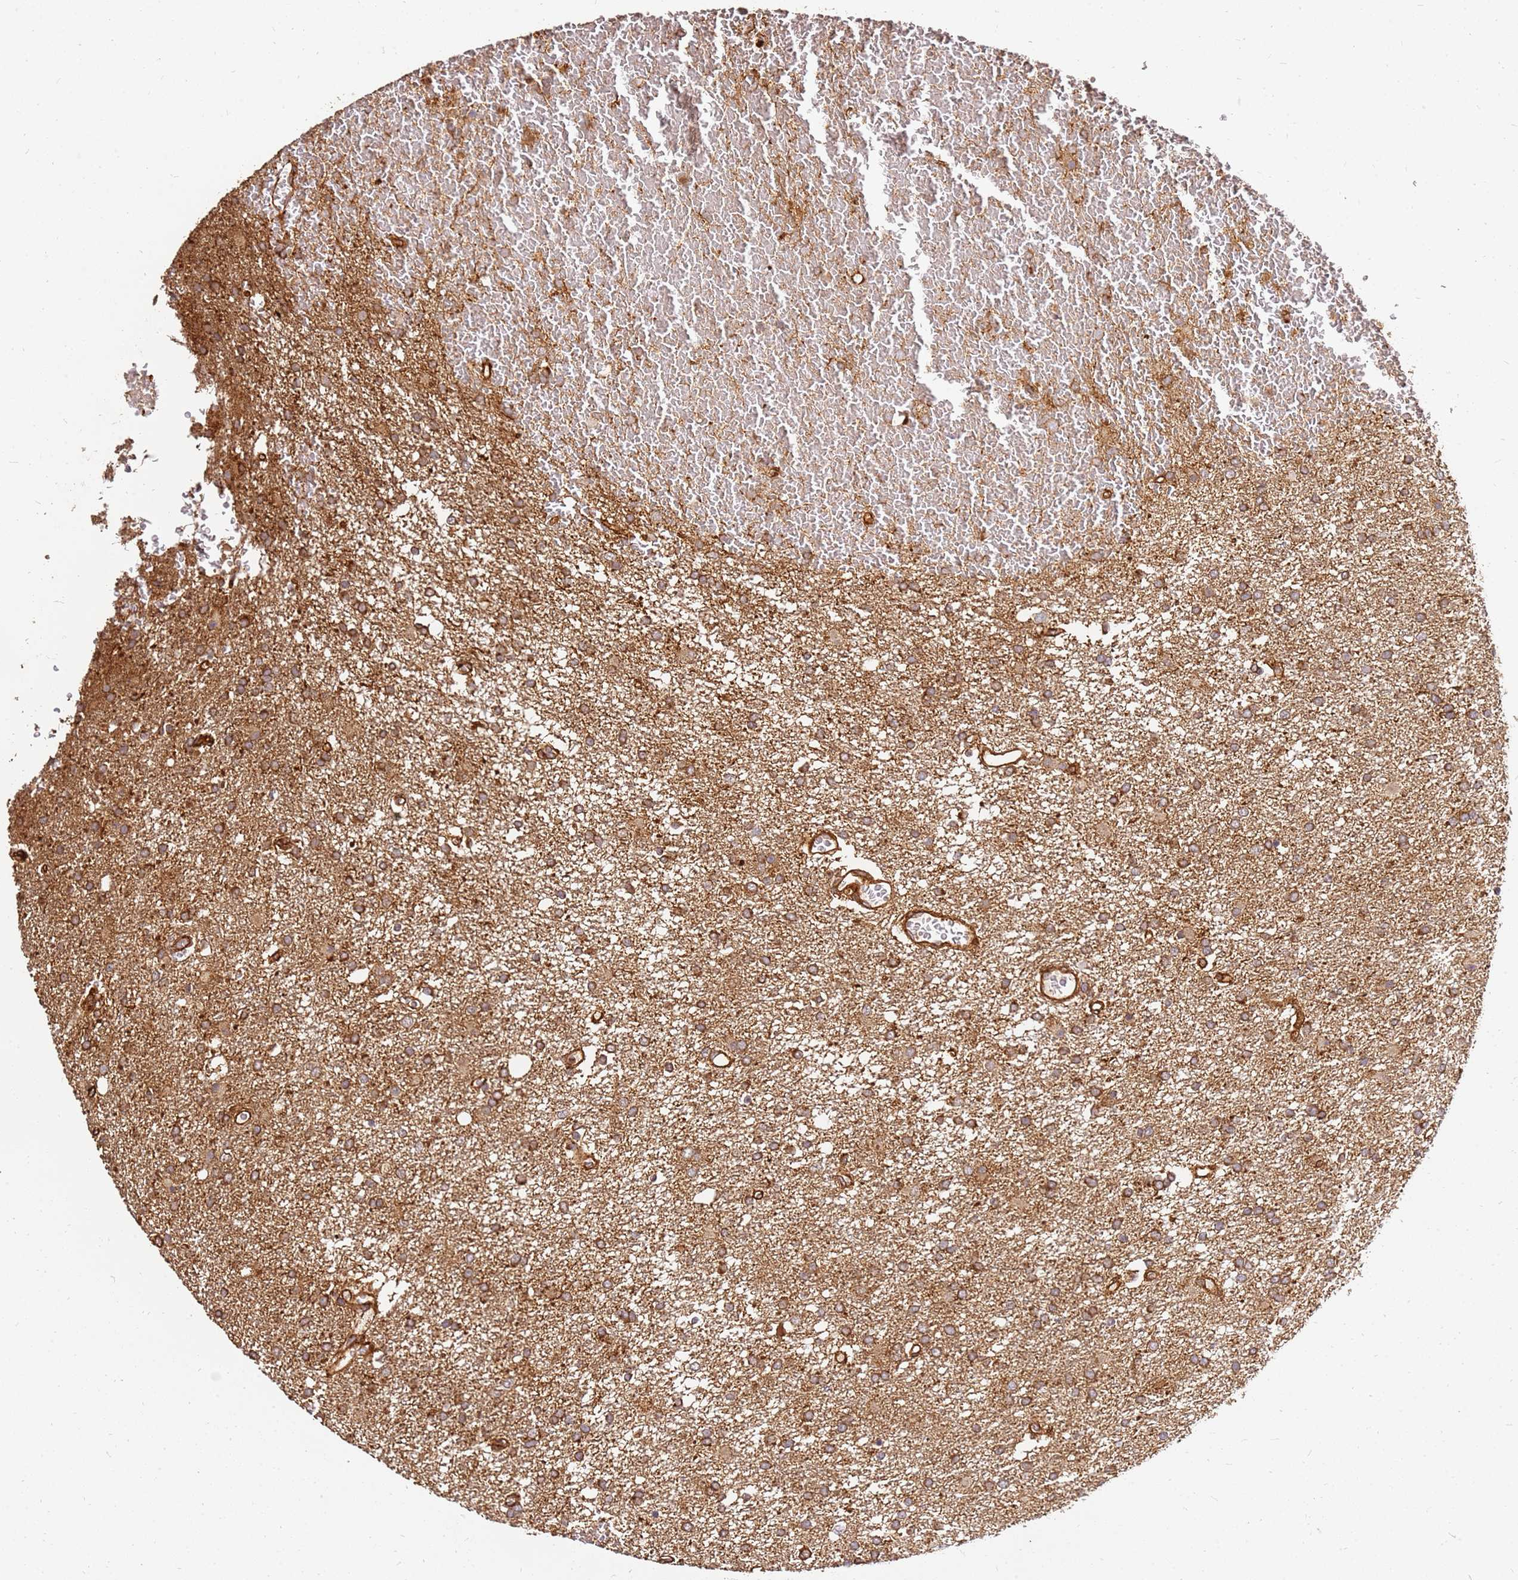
{"staining": {"intensity": "moderate", "quantity": ">75%", "location": "cytoplasmic/membranous"}, "tissue": "glioma", "cell_type": "Tumor cells", "image_type": "cancer", "snomed": [{"axis": "morphology", "description": "Glioma, malignant, High grade"}, {"axis": "topography", "description": "Brain"}], "caption": "Immunohistochemical staining of human glioma exhibits medium levels of moderate cytoplasmic/membranous positivity in about >75% of tumor cells. Using DAB (3,3'-diaminobenzidine) (brown) and hematoxylin (blue) stains, captured at high magnification using brightfield microscopy.", "gene": "DVL3", "patient": {"sex": "female", "age": 74}}